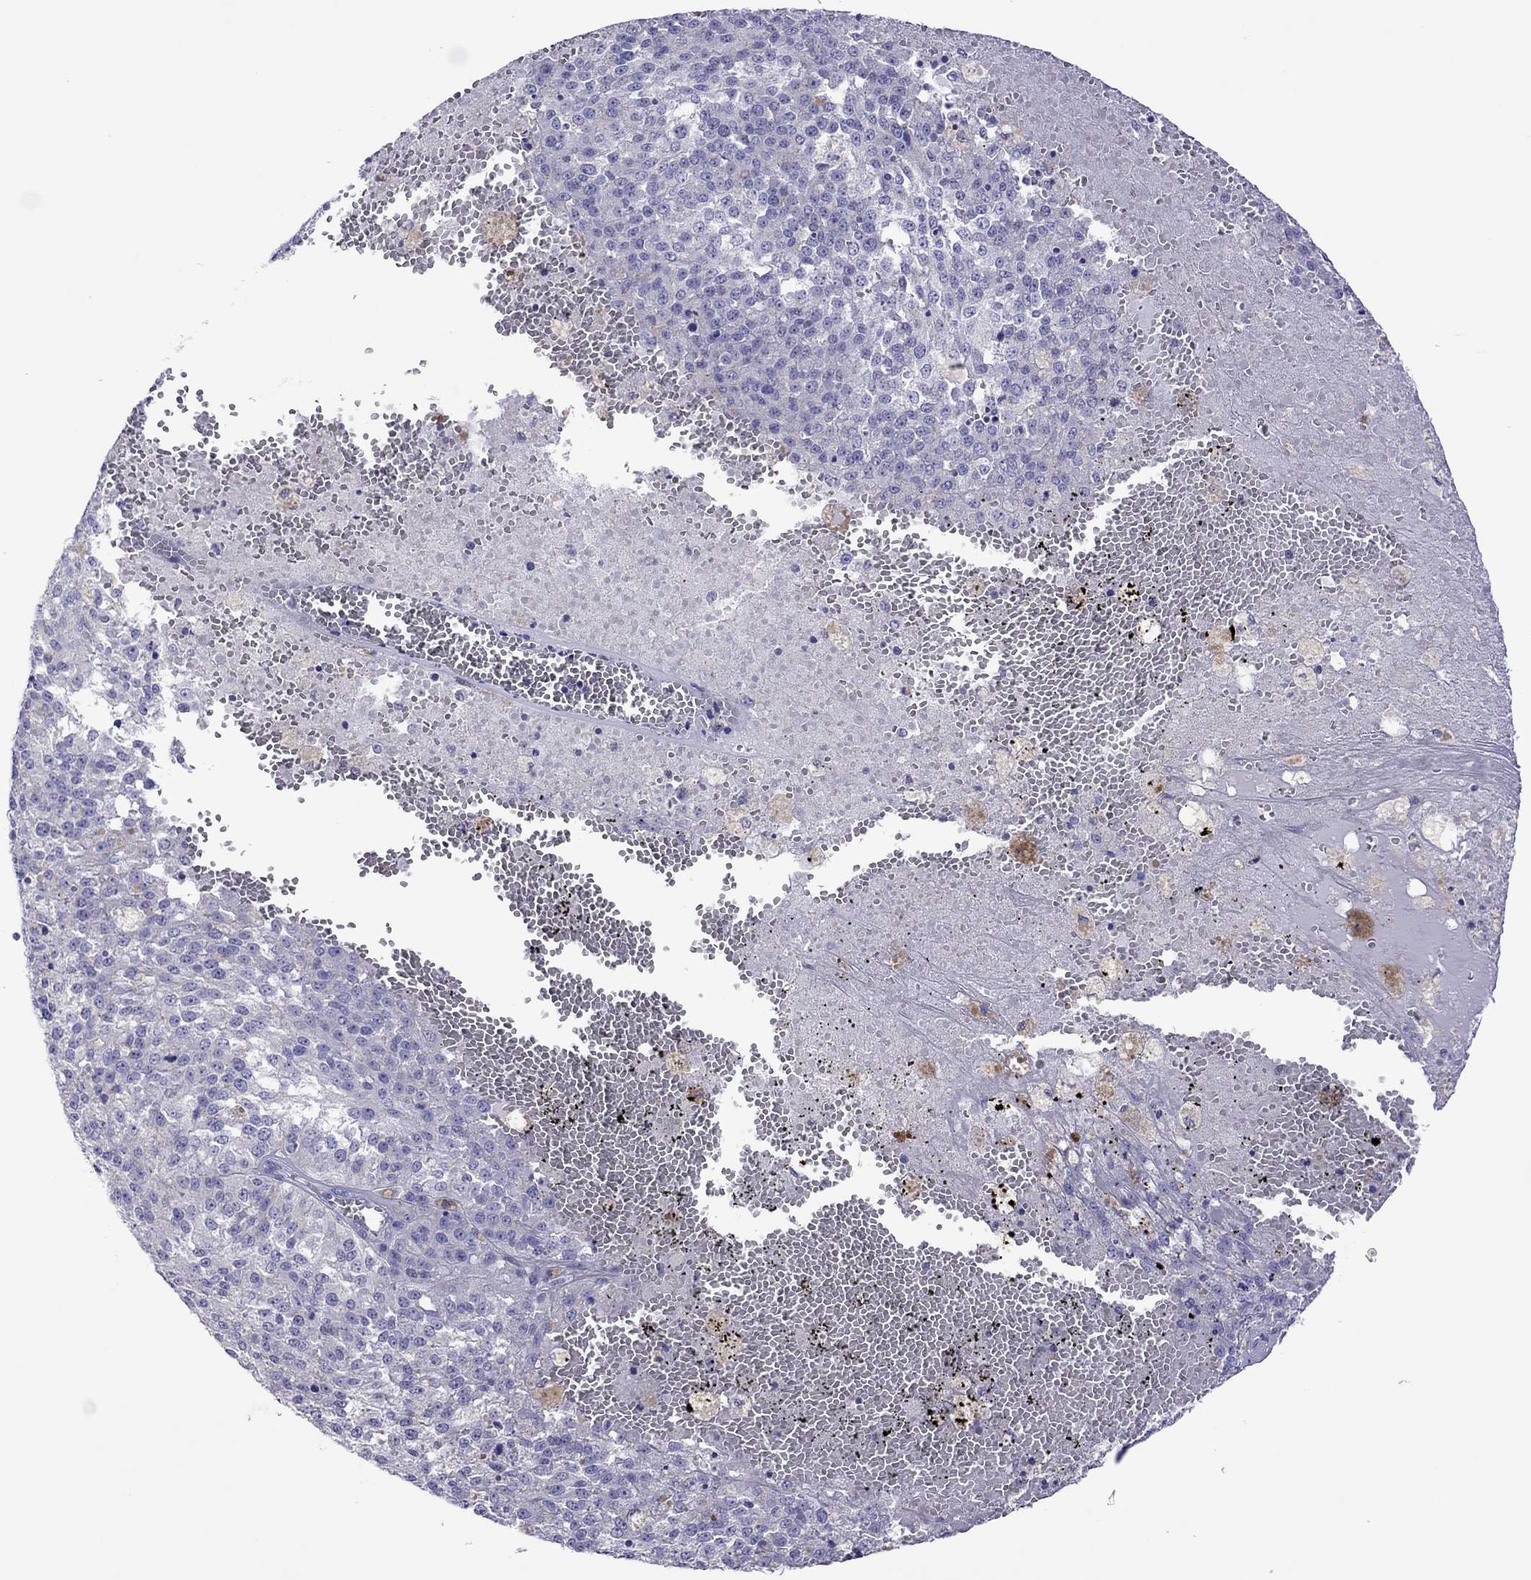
{"staining": {"intensity": "negative", "quantity": "none", "location": "none"}, "tissue": "melanoma", "cell_type": "Tumor cells", "image_type": "cancer", "snomed": [{"axis": "morphology", "description": "Malignant melanoma, Metastatic site"}, {"axis": "topography", "description": "Lymph node"}], "caption": "This is a photomicrograph of immunohistochemistry staining of malignant melanoma (metastatic site), which shows no expression in tumor cells.", "gene": "MPZ", "patient": {"sex": "female", "age": 64}}